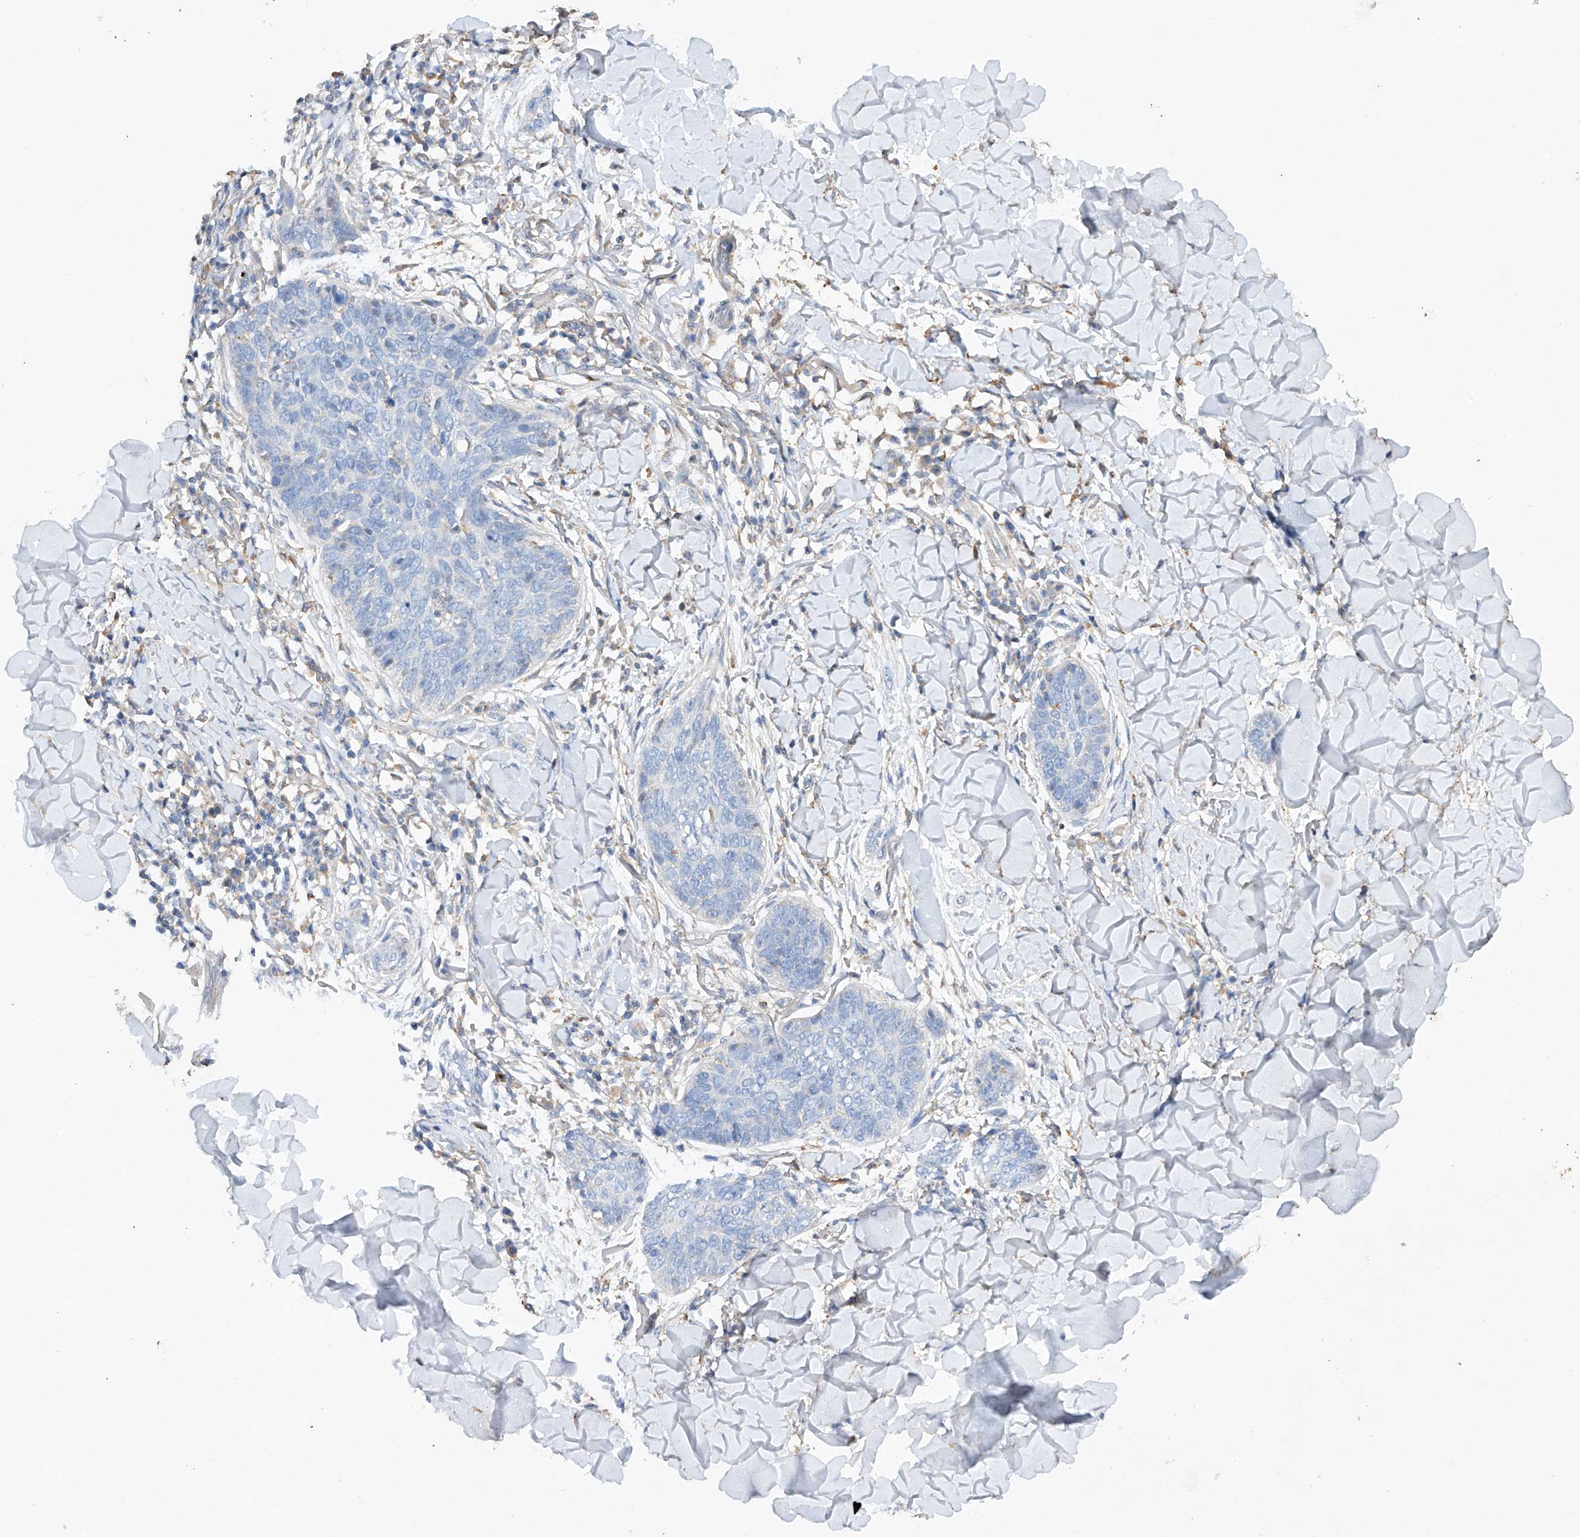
{"staining": {"intensity": "negative", "quantity": "none", "location": "none"}, "tissue": "skin cancer", "cell_type": "Tumor cells", "image_type": "cancer", "snomed": [{"axis": "morphology", "description": "Basal cell carcinoma"}, {"axis": "topography", "description": "Skin"}], "caption": "Photomicrograph shows no protein staining in tumor cells of skin basal cell carcinoma tissue. (Stains: DAB (3,3'-diaminobenzidine) immunohistochemistry with hematoxylin counter stain, Microscopy: brightfield microscopy at high magnification).", "gene": "AMD1", "patient": {"sex": "male", "age": 85}}